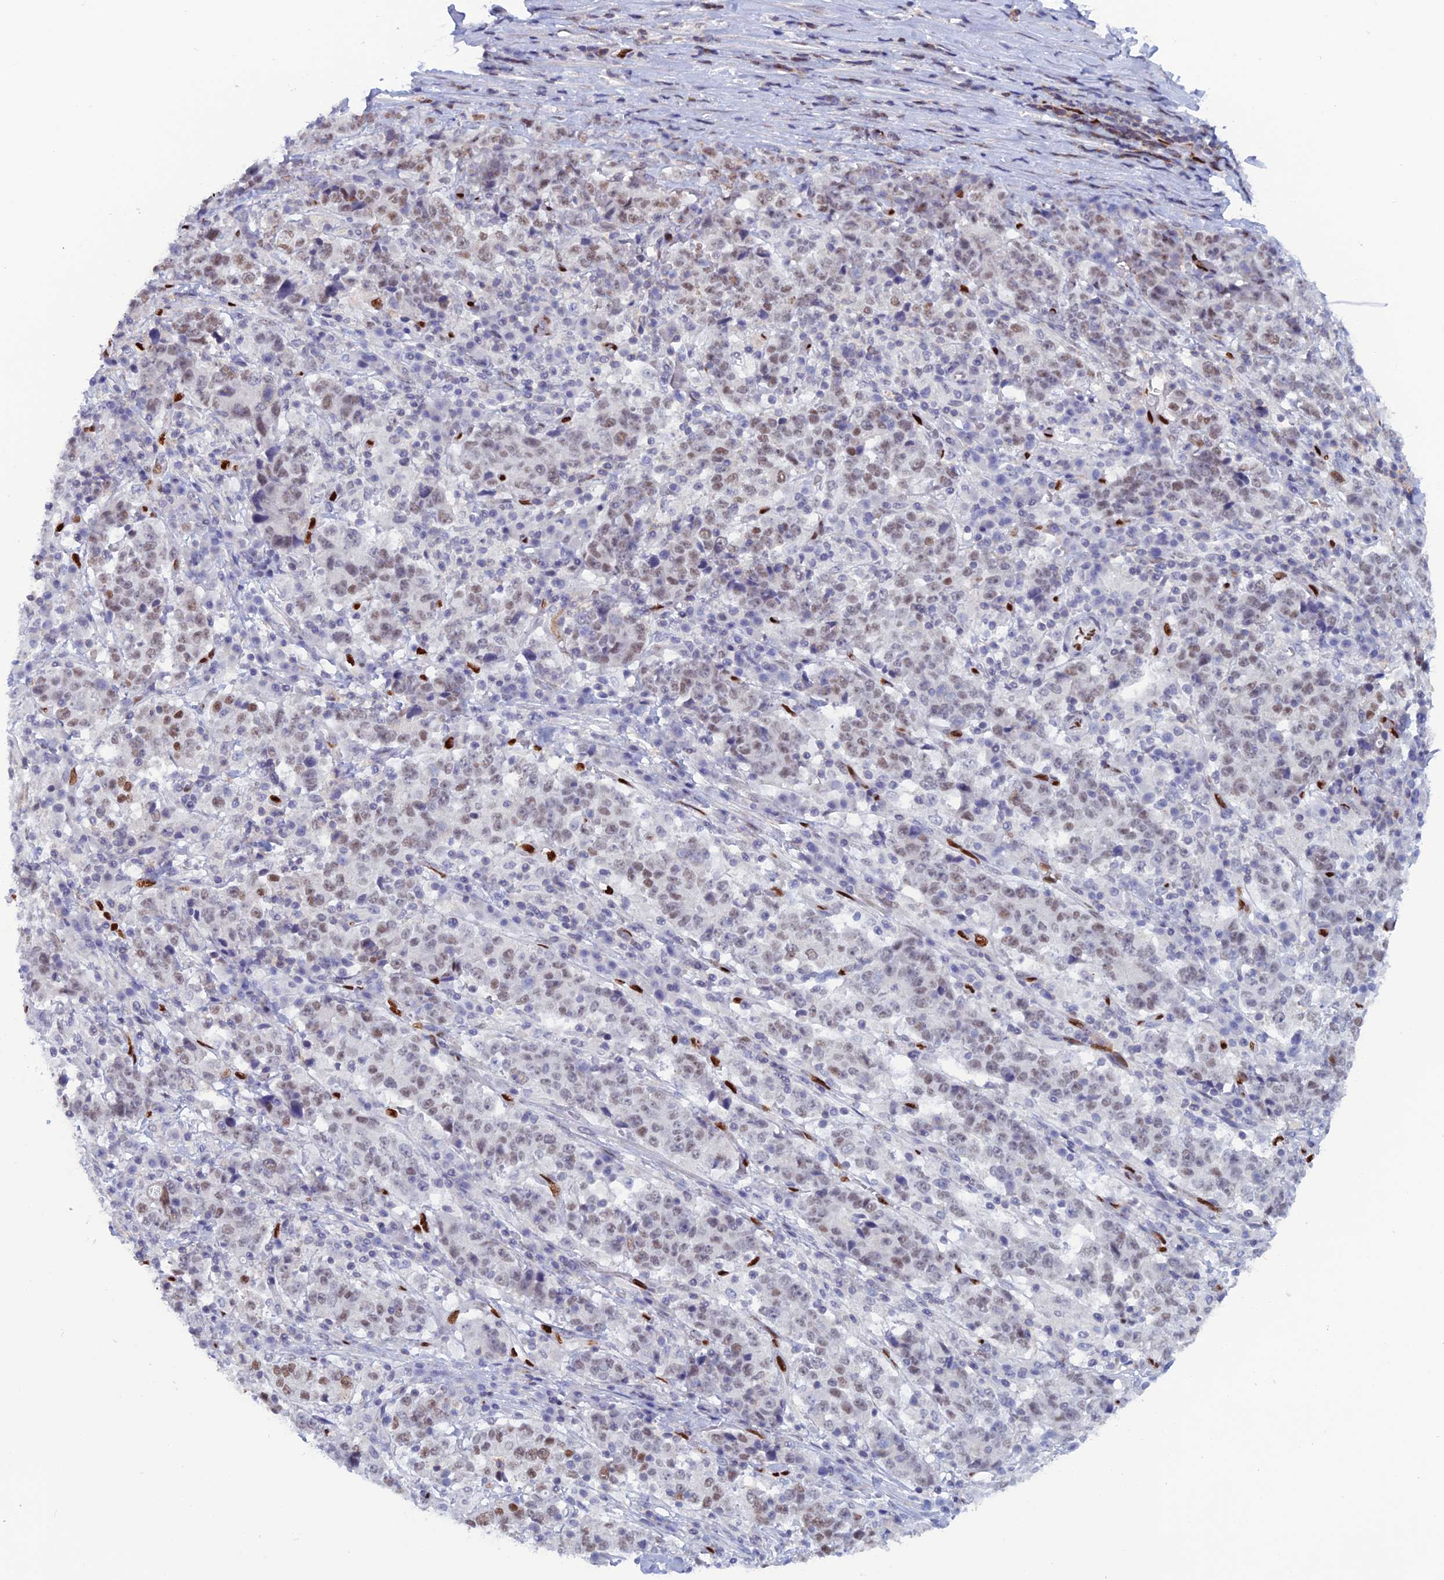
{"staining": {"intensity": "weak", "quantity": "25%-75%", "location": "nuclear"}, "tissue": "stomach cancer", "cell_type": "Tumor cells", "image_type": "cancer", "snomed": [{"axis": "morphology", "description": "Adenocarcinoma, NOS"}, {"axis": "topography", "description": "Stomach"}], "caption": "Human stomach cancer (adenocarcinoma) stained with a brown dye exhibits weak nuclear positive expression in approximately 25%-75% of tumor cells.", "gene": "NOL4L", "patient": {"sex": "male", "age": 59}}